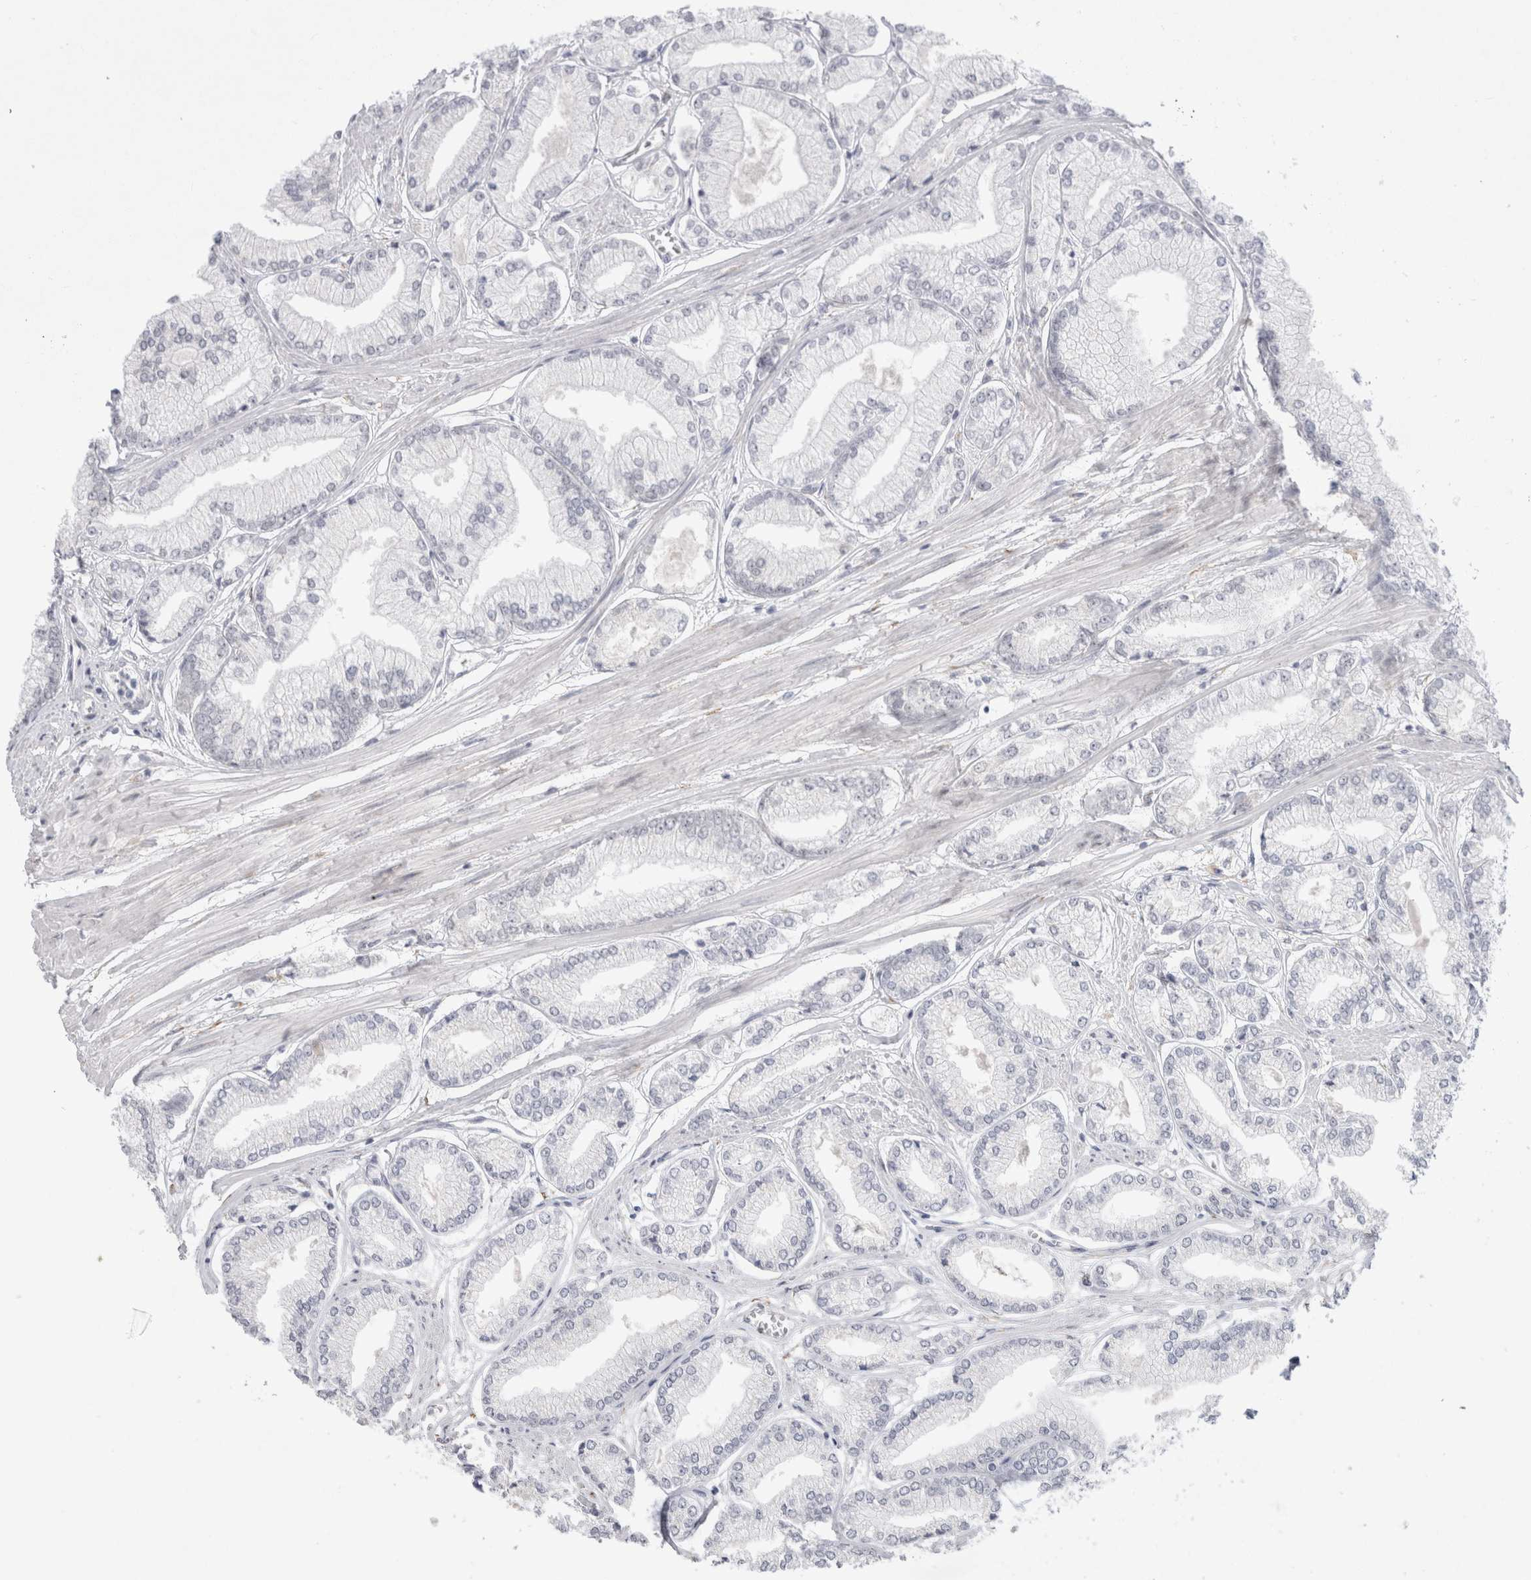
{"staining": {"intensity": "negative", "quantity": "none", "location": "none"}, "tissue": "prostate cancer", "cell_type": "Tumor cells", "image_type": "cancer", "snomed": [{"axis": "morphology", "description": "Adenocarcinoma, Low grade"}, {"axis": "topography", "description": "Prostate"}], "caption": "Immunohistochemistry (IHC) of human prostate cancer exhibits no positivity in tumor cells. (DAB IHC, high magnification).", "gene": "TRMT1L", "patient": {"sex": "male", "age": 52}}